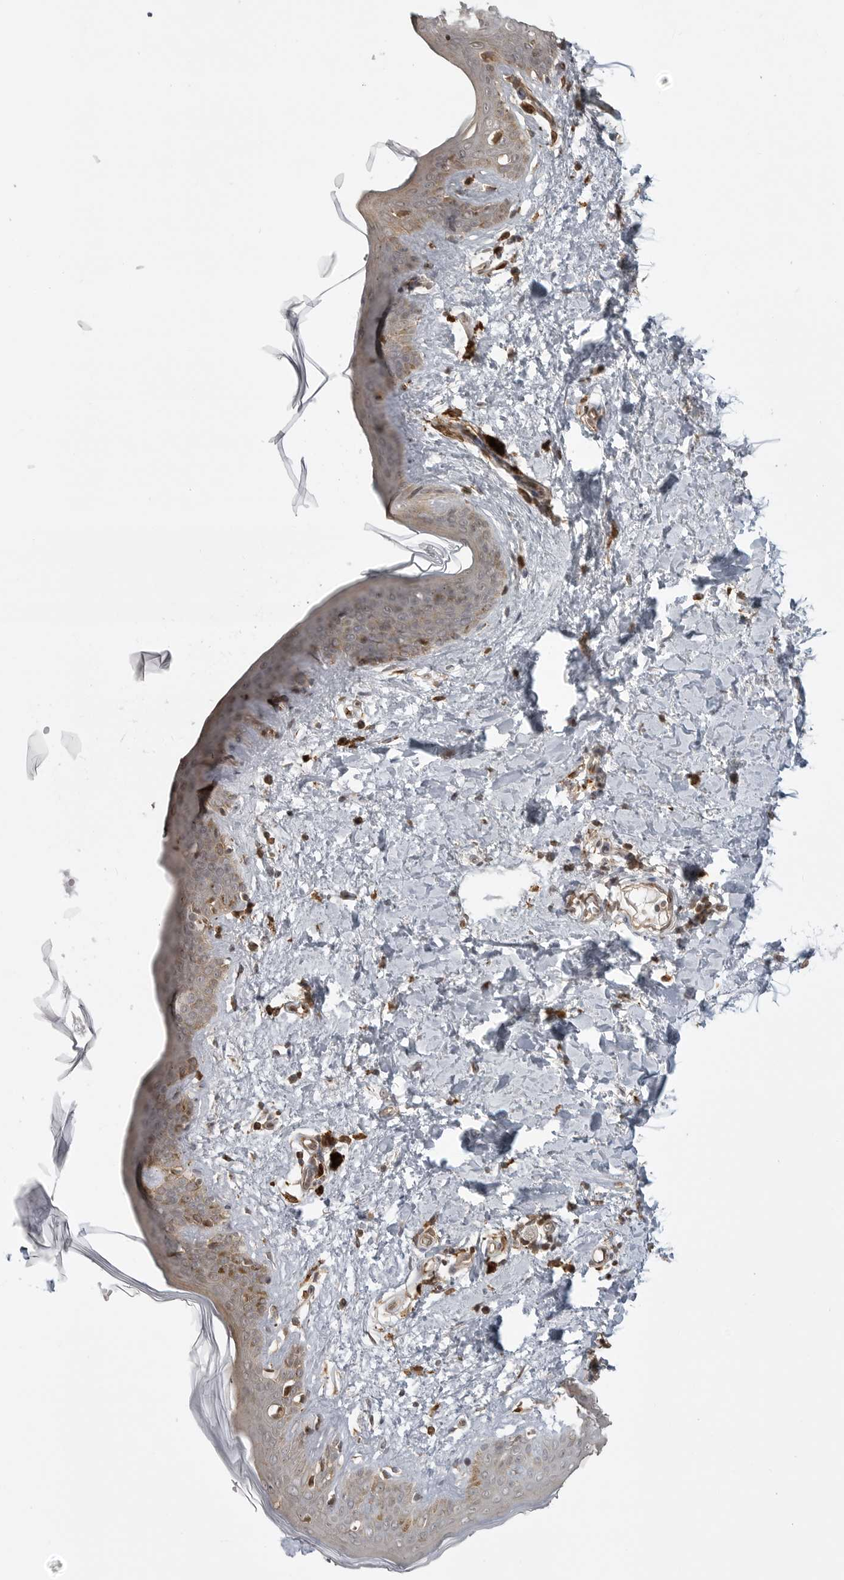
{"staining": {"intensity": "moderate", "quantity": "25%-75%", "location": "cytoplasmic/membranous"}, "tissue": "skin", "cell_type": "Fibroblasts", "image_type": "normal", "snomed": [{"axis": "morphology", "description": "Normal tissue, NOS"}, {"axis": "topography", "description": "Skin"}], "caption": "High-magnification brightfield microscopy of normal skin stained with DAB (brown) and counterstained with hematoxylin (blue). fibroblasts exhibit moderate cytoplasmic/membranous positivity is appreciated in about25%-75% of cells. (DAB IHC with brightfield microscopy, high magnification).", "gene": "FAT3", "patient": {"sex": "female", "age": 46}}